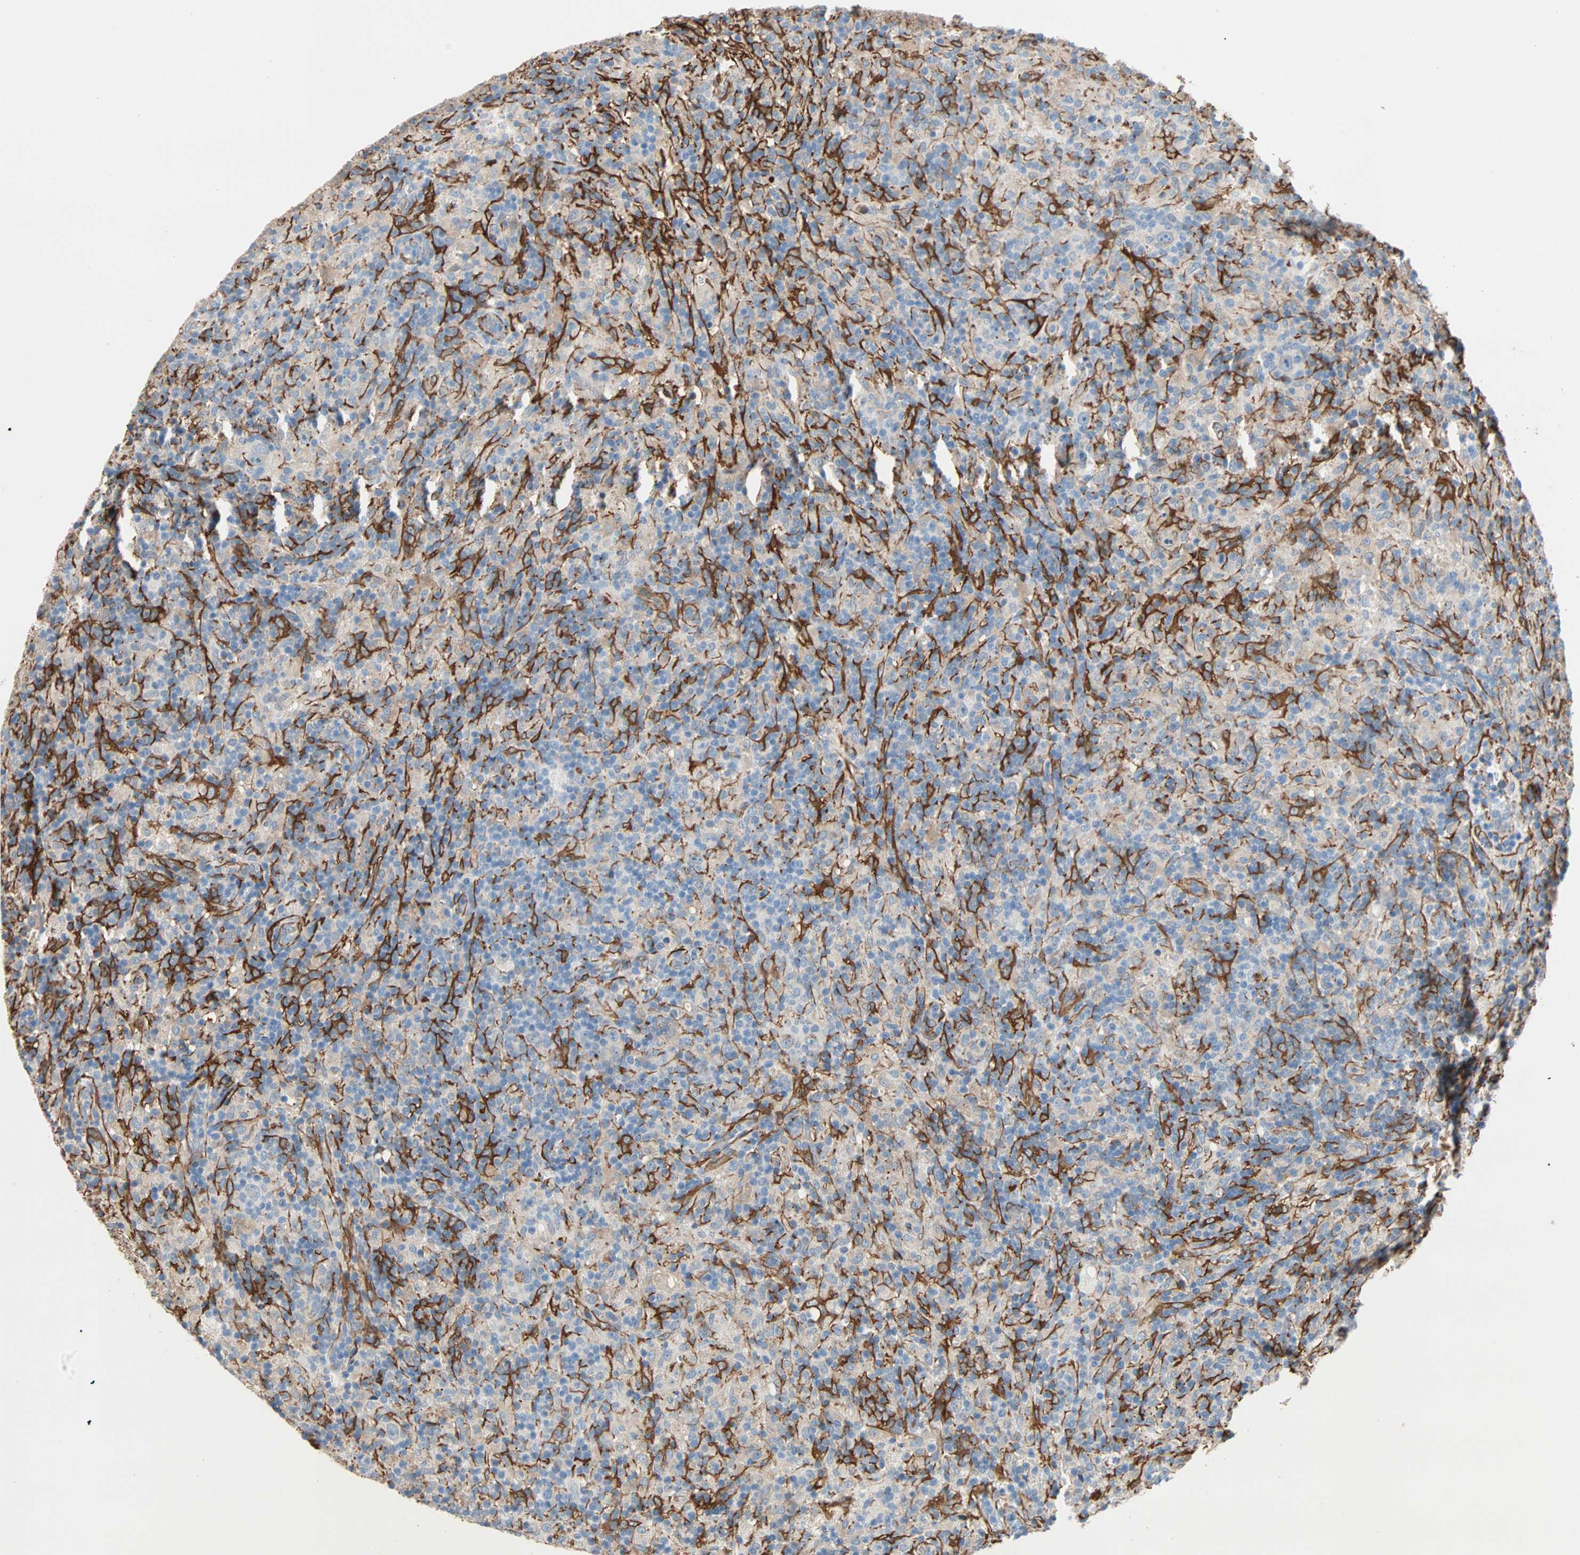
{"staining": {"intensity": "weak", "quantity": "25%-75%", "location": "cytoplasmic/membranous"}, "tissue": "lymphoma", "cell_type": "Tumor cells", "image_type": "cancer", "snomed": [{"axis": "morphology", "description": "Hodgkin's disease, NOS"}, {"axis": "topography", "description": "Lymph node"}], "caption": "Immunohistochemistry histopathology image of lymphoma stained for a protein (brown), which exhibits low levels of weak cytoplasmic/membranous expression in approximately 25%-75% of tumor cells.", "gene": "EPB41L2", "patient": {"sex": "male", "age": 70}}